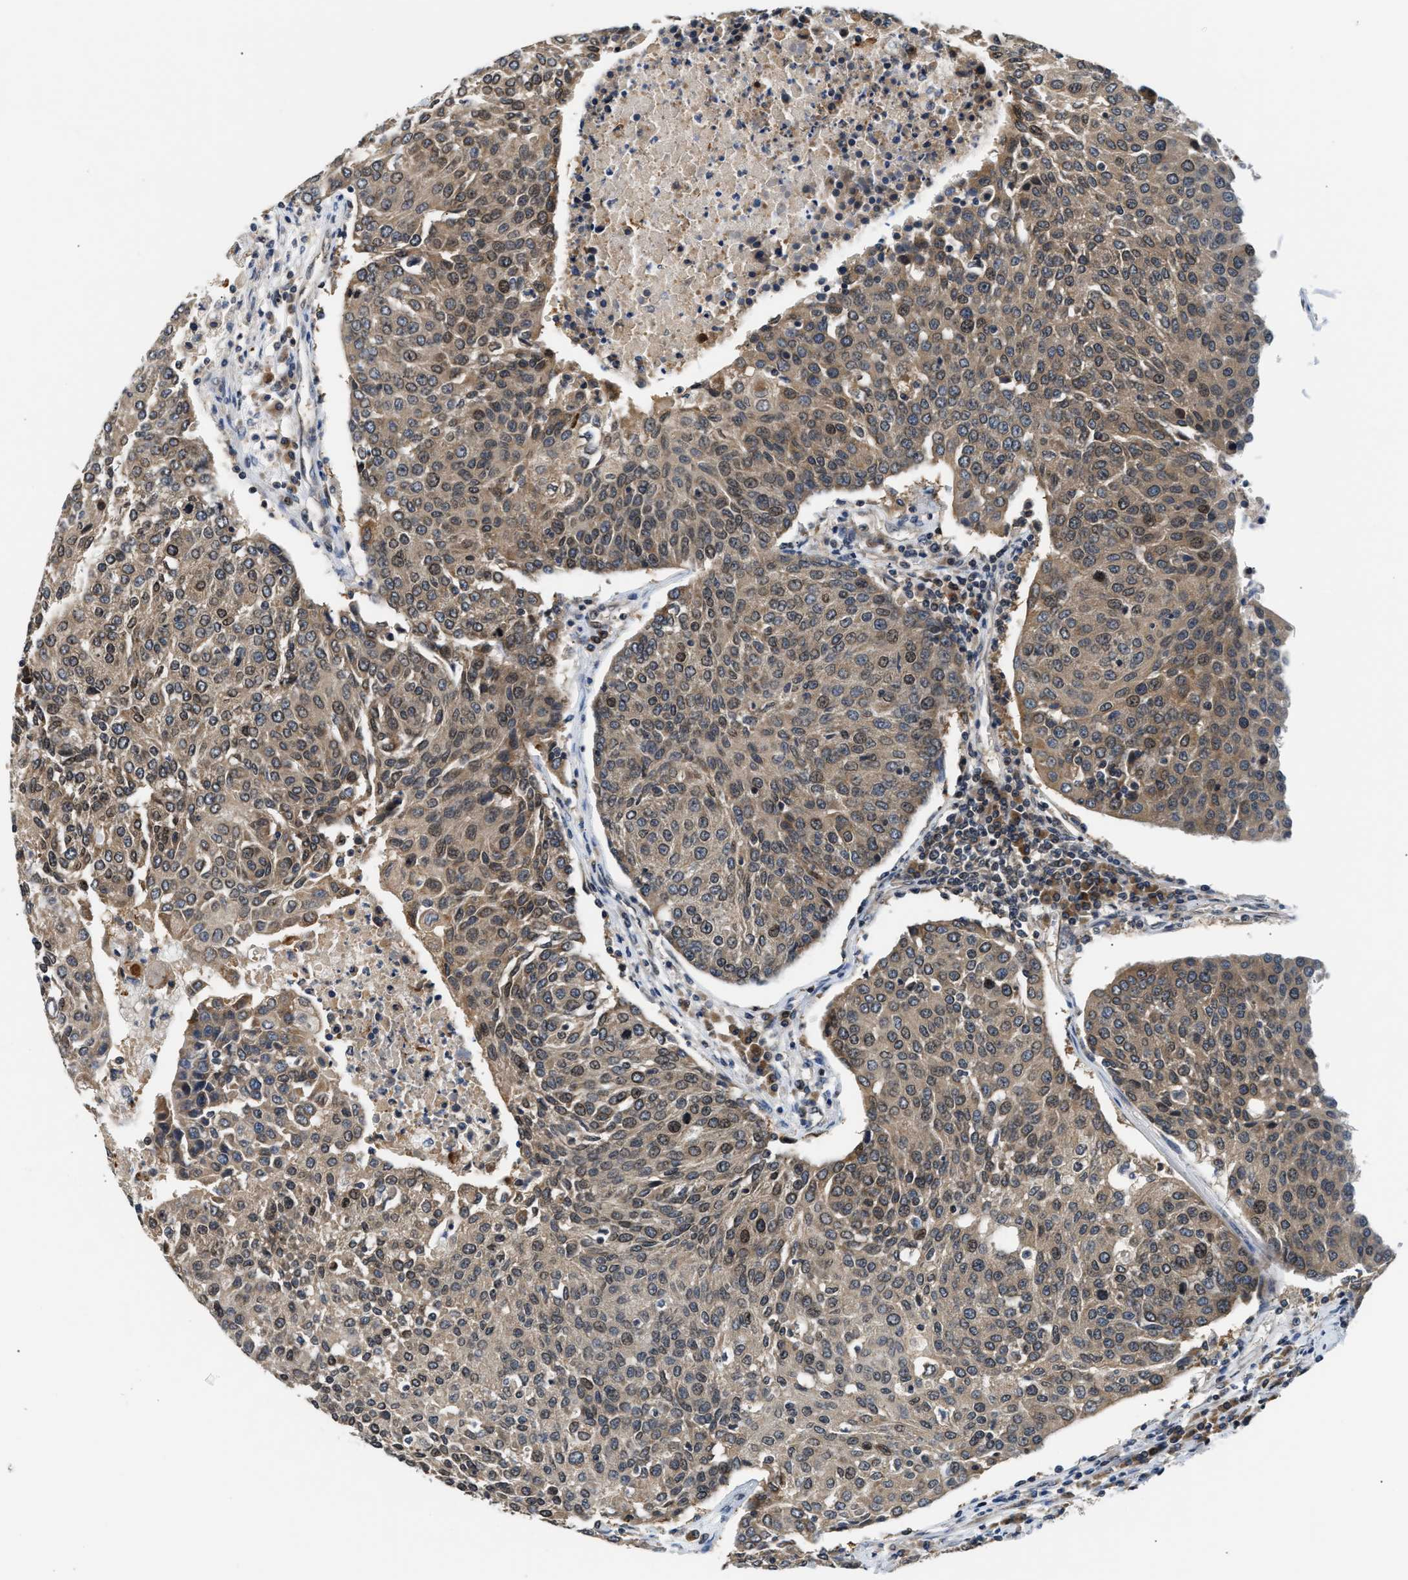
{"staining": {"intensity": "moderate", "quantity": ">75%", "location": "cytoplasmic/membranous,nuclear"}, "tissue": "urothelial cancer", "cell_type": "Tumor cells", "image_type": "cancer", "snomed": [{"axis": "morphology", "description": "Urothelial carcinoma, High grade"}, {"axis": "topography", "description": "Urinary bladder"}], "caption": "High-grade urothelial carcinoma tissue demonstrates moderate cytoplasmic/membranous and nuclear expression in about >75% of tumor cells, visualized by immunohistochemistry.", "gene": "RAB29", "patient": {"sex": "female", "age": 85}}